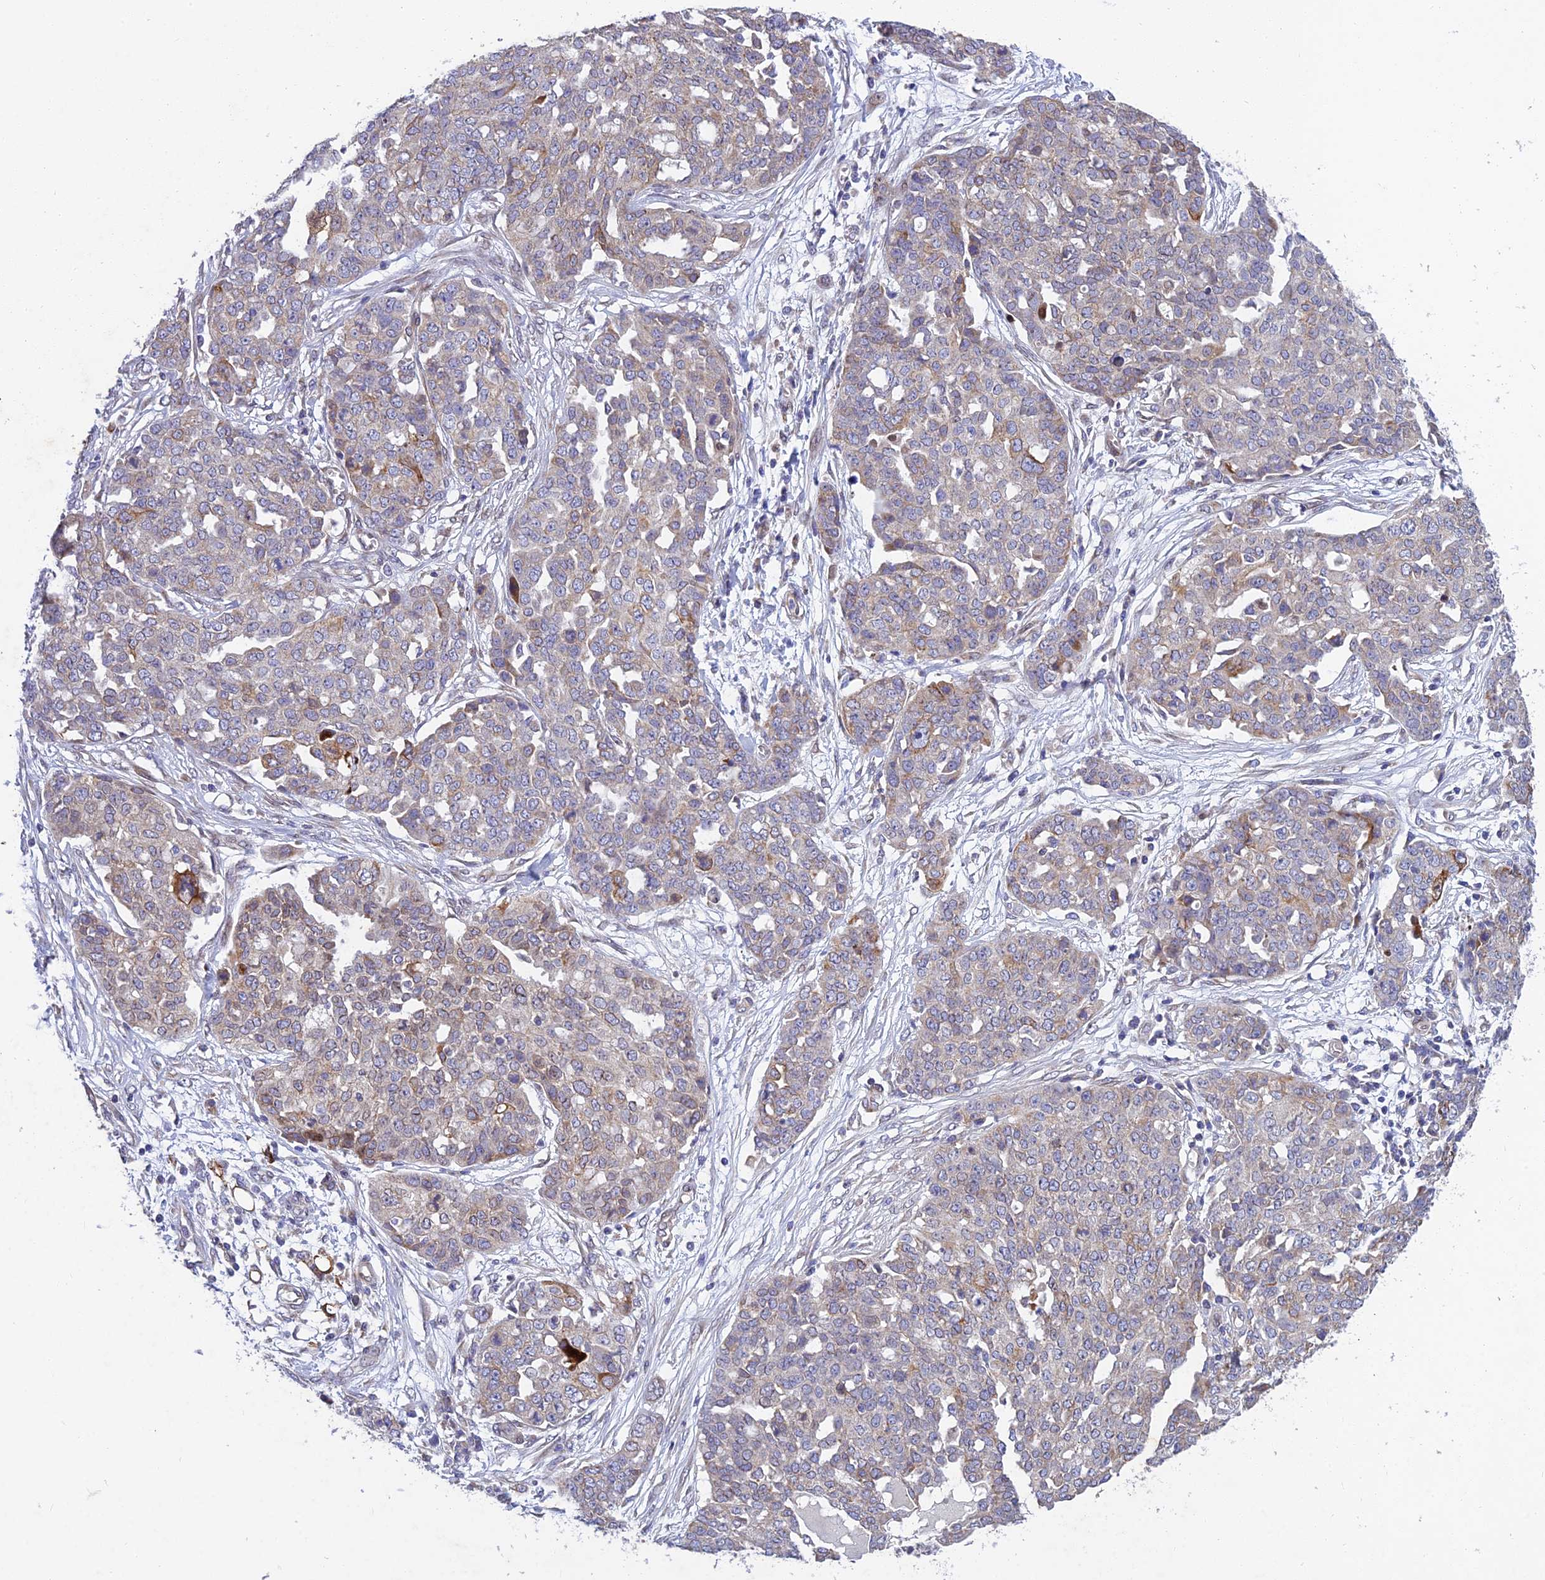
{"staining": {"intensity": "weak", "quantity": "<25%", "location": "cytoplasmic/membranous"}, "tissue": "ovarian cancer", "cell_type": "Tumor cells", "image_type": "cancer", "snomed": [{"axis": "morphology", "description": "Cystadenocarcinoma, serous, NOS"}, {"axis": "topography", "description": "Soft tissue"}, {"axis": "topography", "description": "Ovary"}], "caption": "Immunohistochemistry image of ovarian serous cystadenocarcinoma stained for a protein (brown), which demonstrates no staining in tumor cells.", "gene": "MGAT2", "patient": {"sex": "female", "age": 57}}